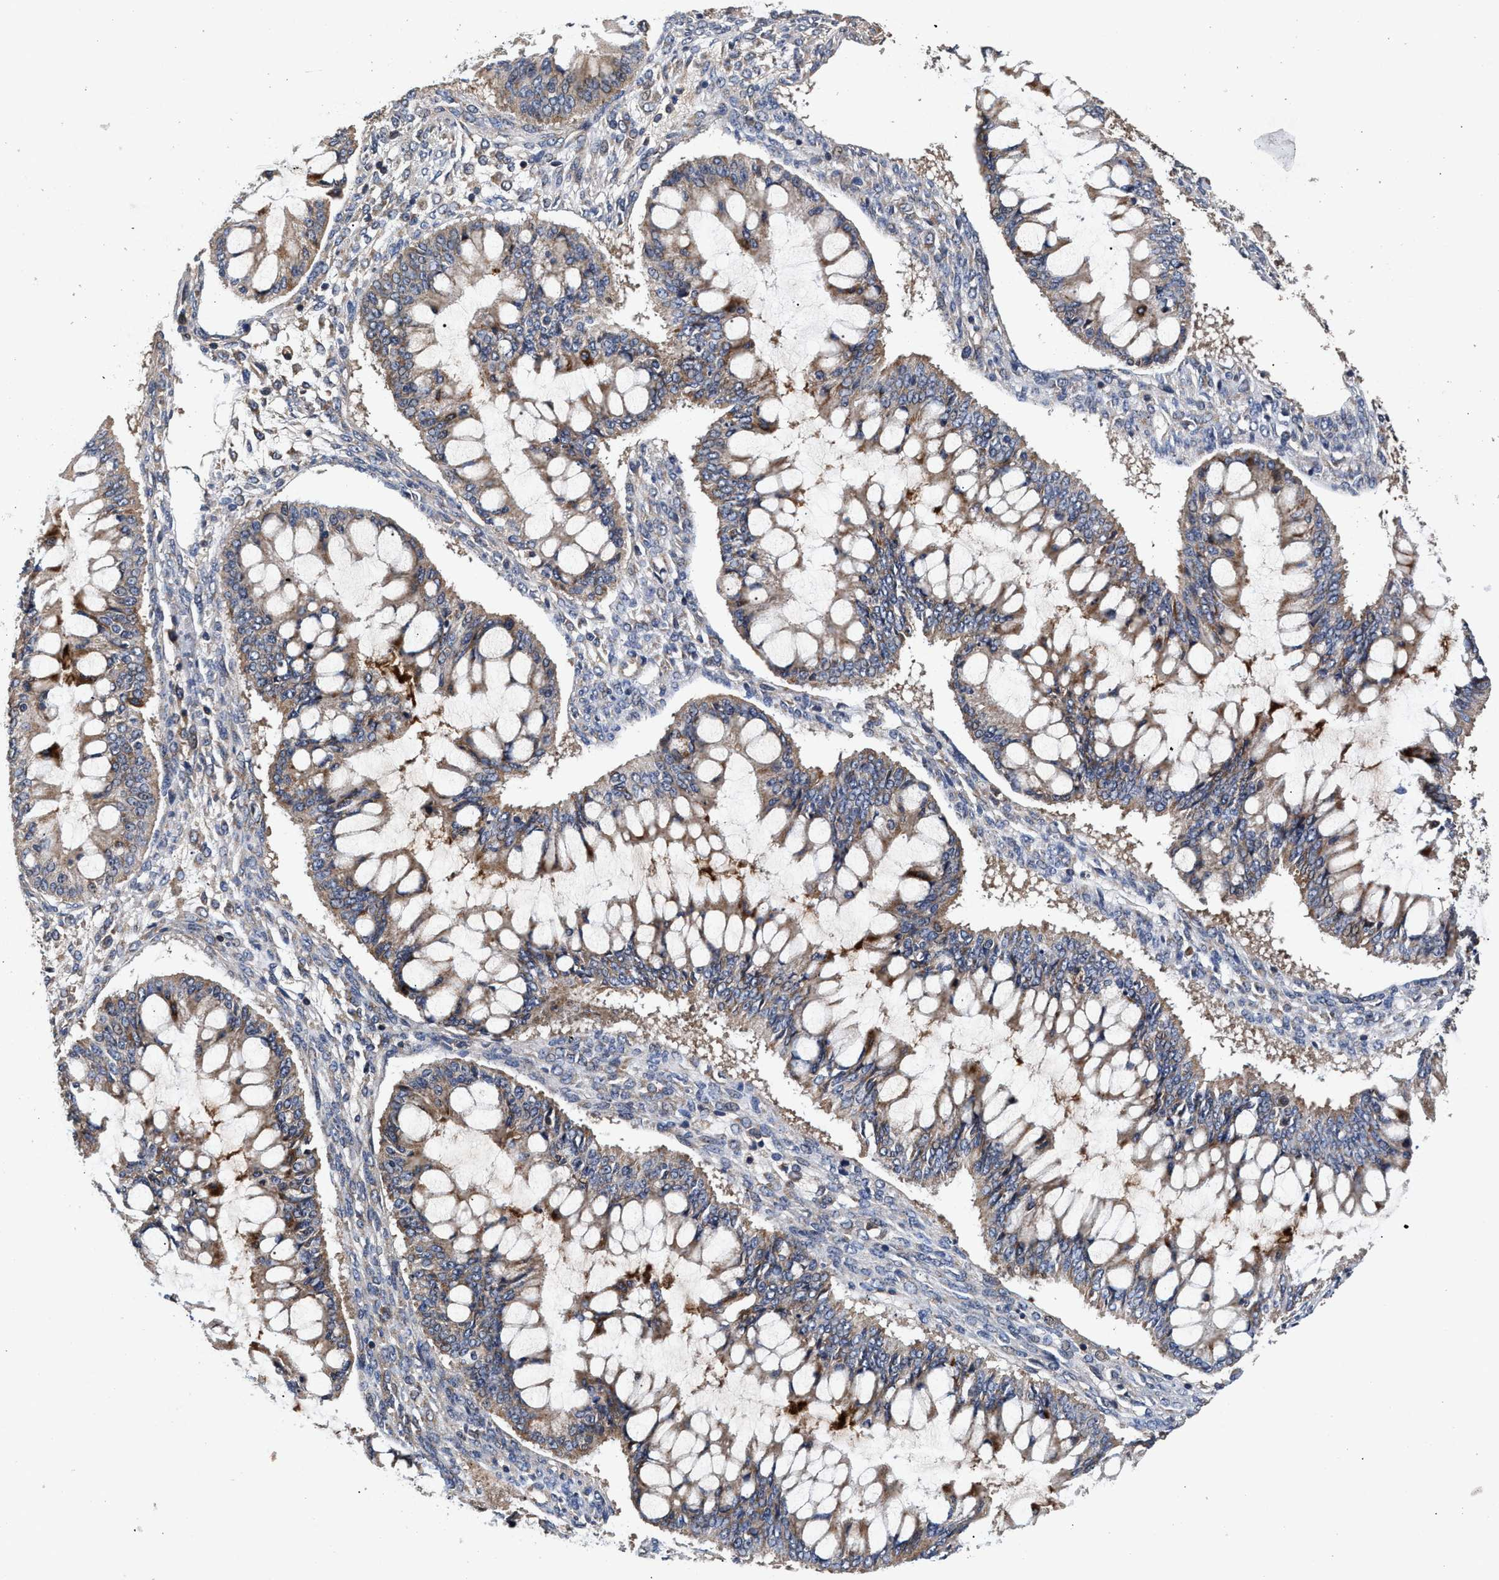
{"staining": {"intensity": "weak", "quantity": ">75%", "location": "cytoplasmic/membranous"}, "tissue": "ovarian cancer", "cell_type": "Tumor cells", "image_type": "cancer", "snomed": [{"axis": "morphology", "description": "Cystadenocarcinoma, mucinous, NOS"}, {"axis": "topography", "description": "Ovary"}], "caption": "The micrograph exhibits immunohistochemical staining of ovarian cancer (mucinous cystadenocarcinoma). There is weak cytoplasmic/membranous positivity is identified in approximately >75% of tumor cells.", "gene": "NFKB2", "patient": {"sex": "female", "age": 73}}